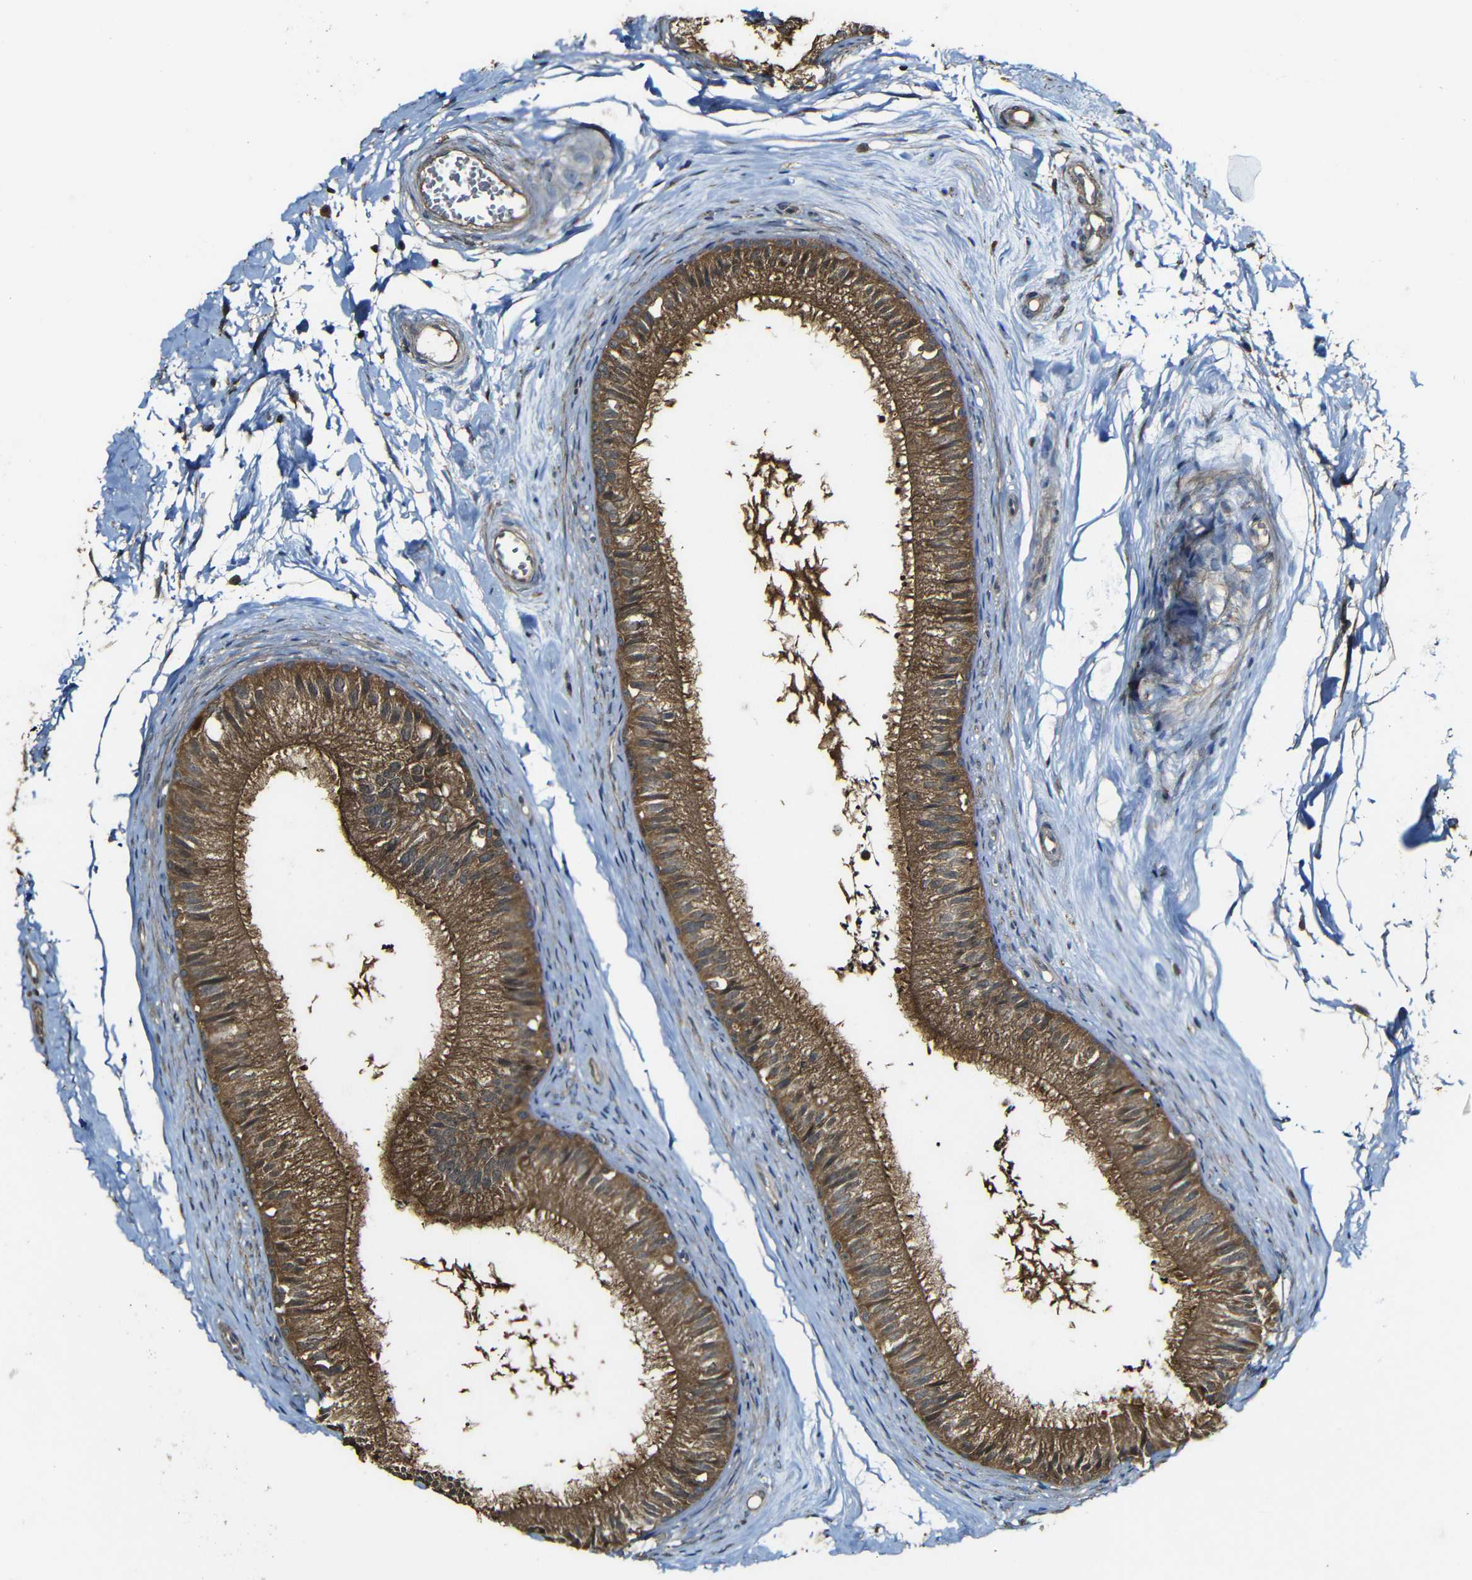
{"staining": {"intensity": "strong", "quantity": ">75%", "location": "cytoplasmic/membranous"}, "tissue": "epididymis", "cell_type": "Glandular cells", "image_type": "normal", "snomed": [{"axis": "morphology", "description": "Normal tissue, NOS"}, {"axis": "topography", "description": "Epididymis"}], "caption": "A high-resolution photomicrograph shows immunohistochemistry staining of normal epididymis, which reveals strong cytoplasmic/membranous expression in about >75% of glandular cells.", "gene": "CASP8", "patient": {"sex": "male", "age": 56}}